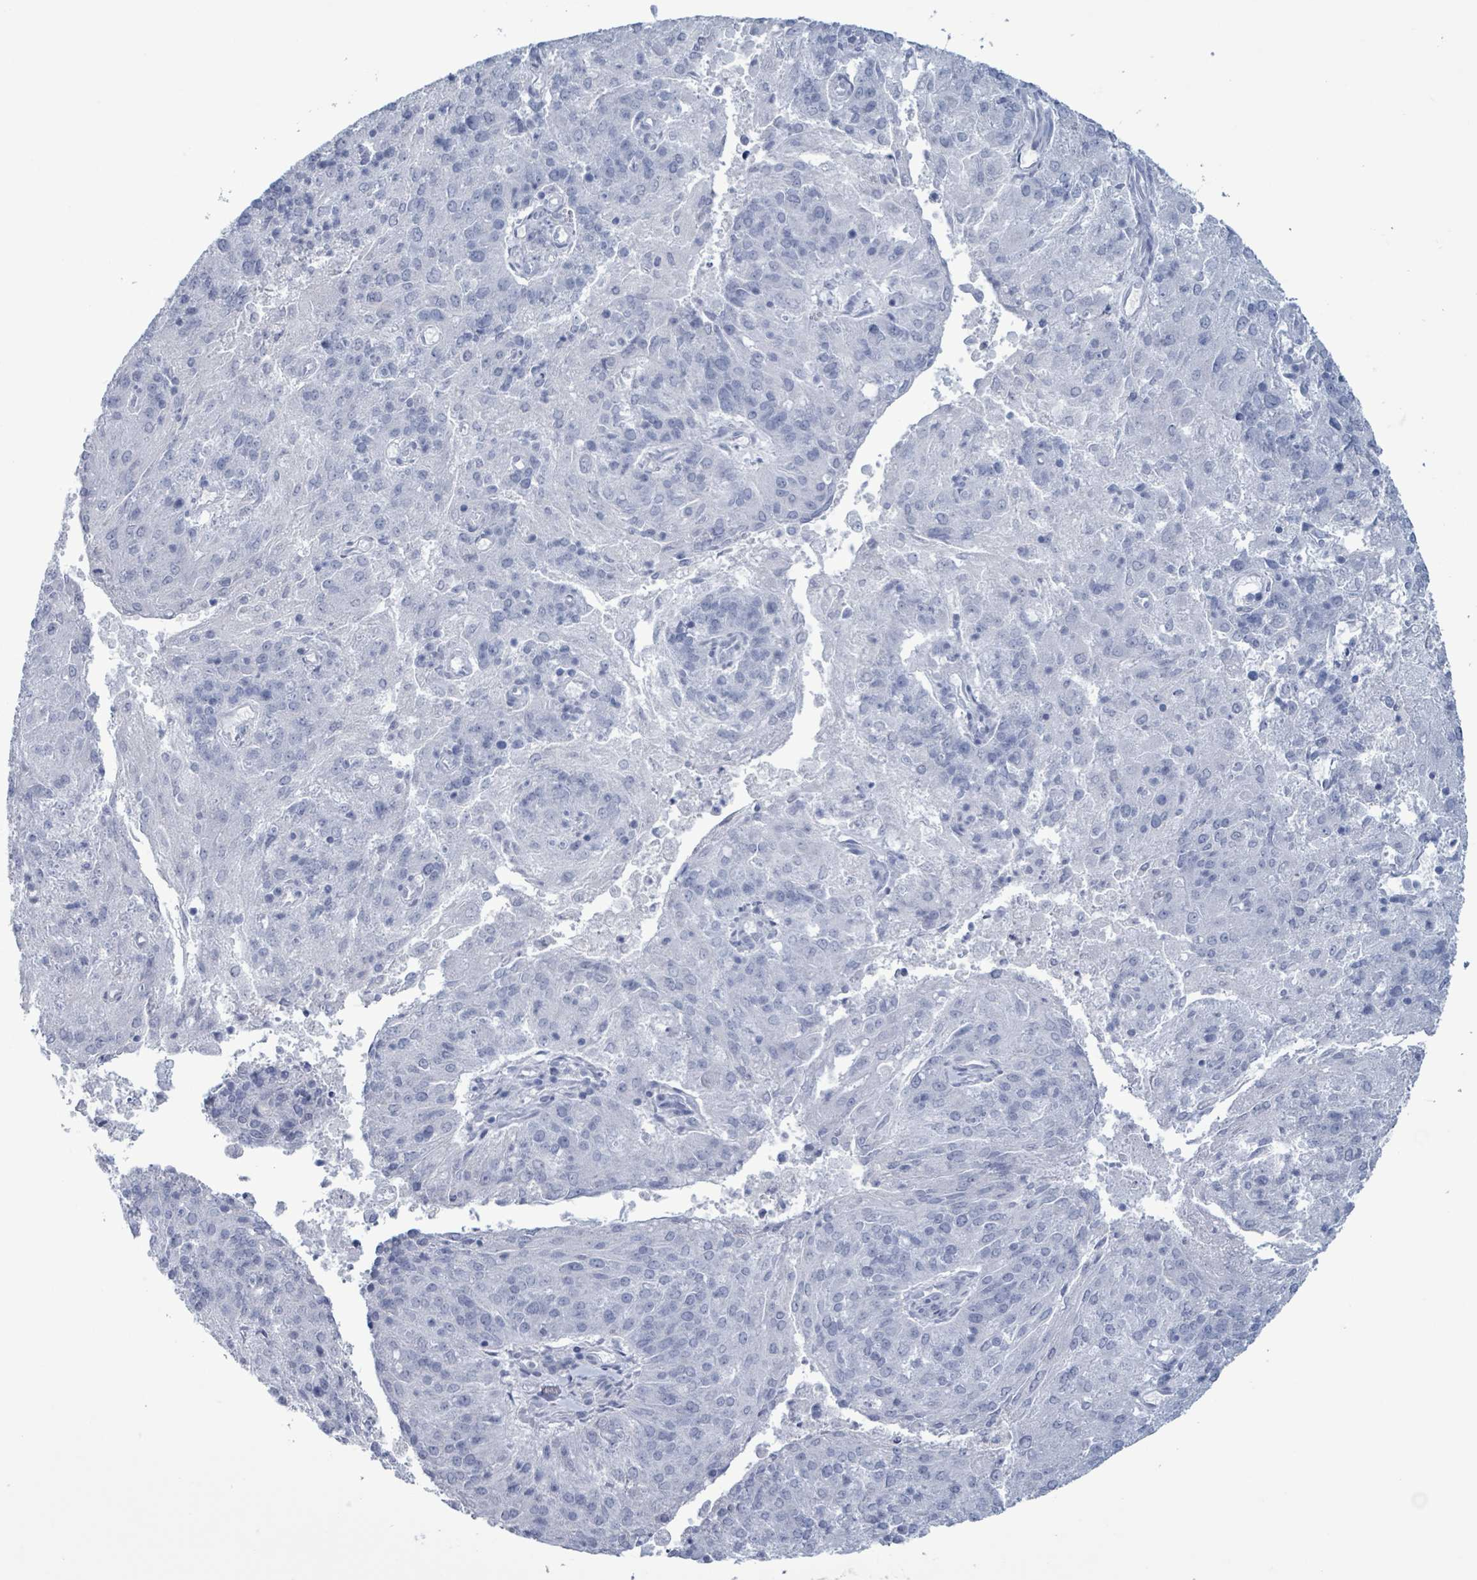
{"staining": {"intensity": "negative", "quantity": "none", "location": "none"}, "tissue": "endometrial cancer", "cell_type": "Tumor cells", "image_type": "cancer", "snomed": [{"axis": "morphology", "description": "Adenocarcinoma, NOS"}, {"axis": "topography", "description": "Endometrium"}], "caption": "Histopathology image shows no protein expression in tumor cells of adenocarcinoma (endometrial) tissue.", "gene": "NKX2-1", "patient": {"sex": "female", "age": 82}}